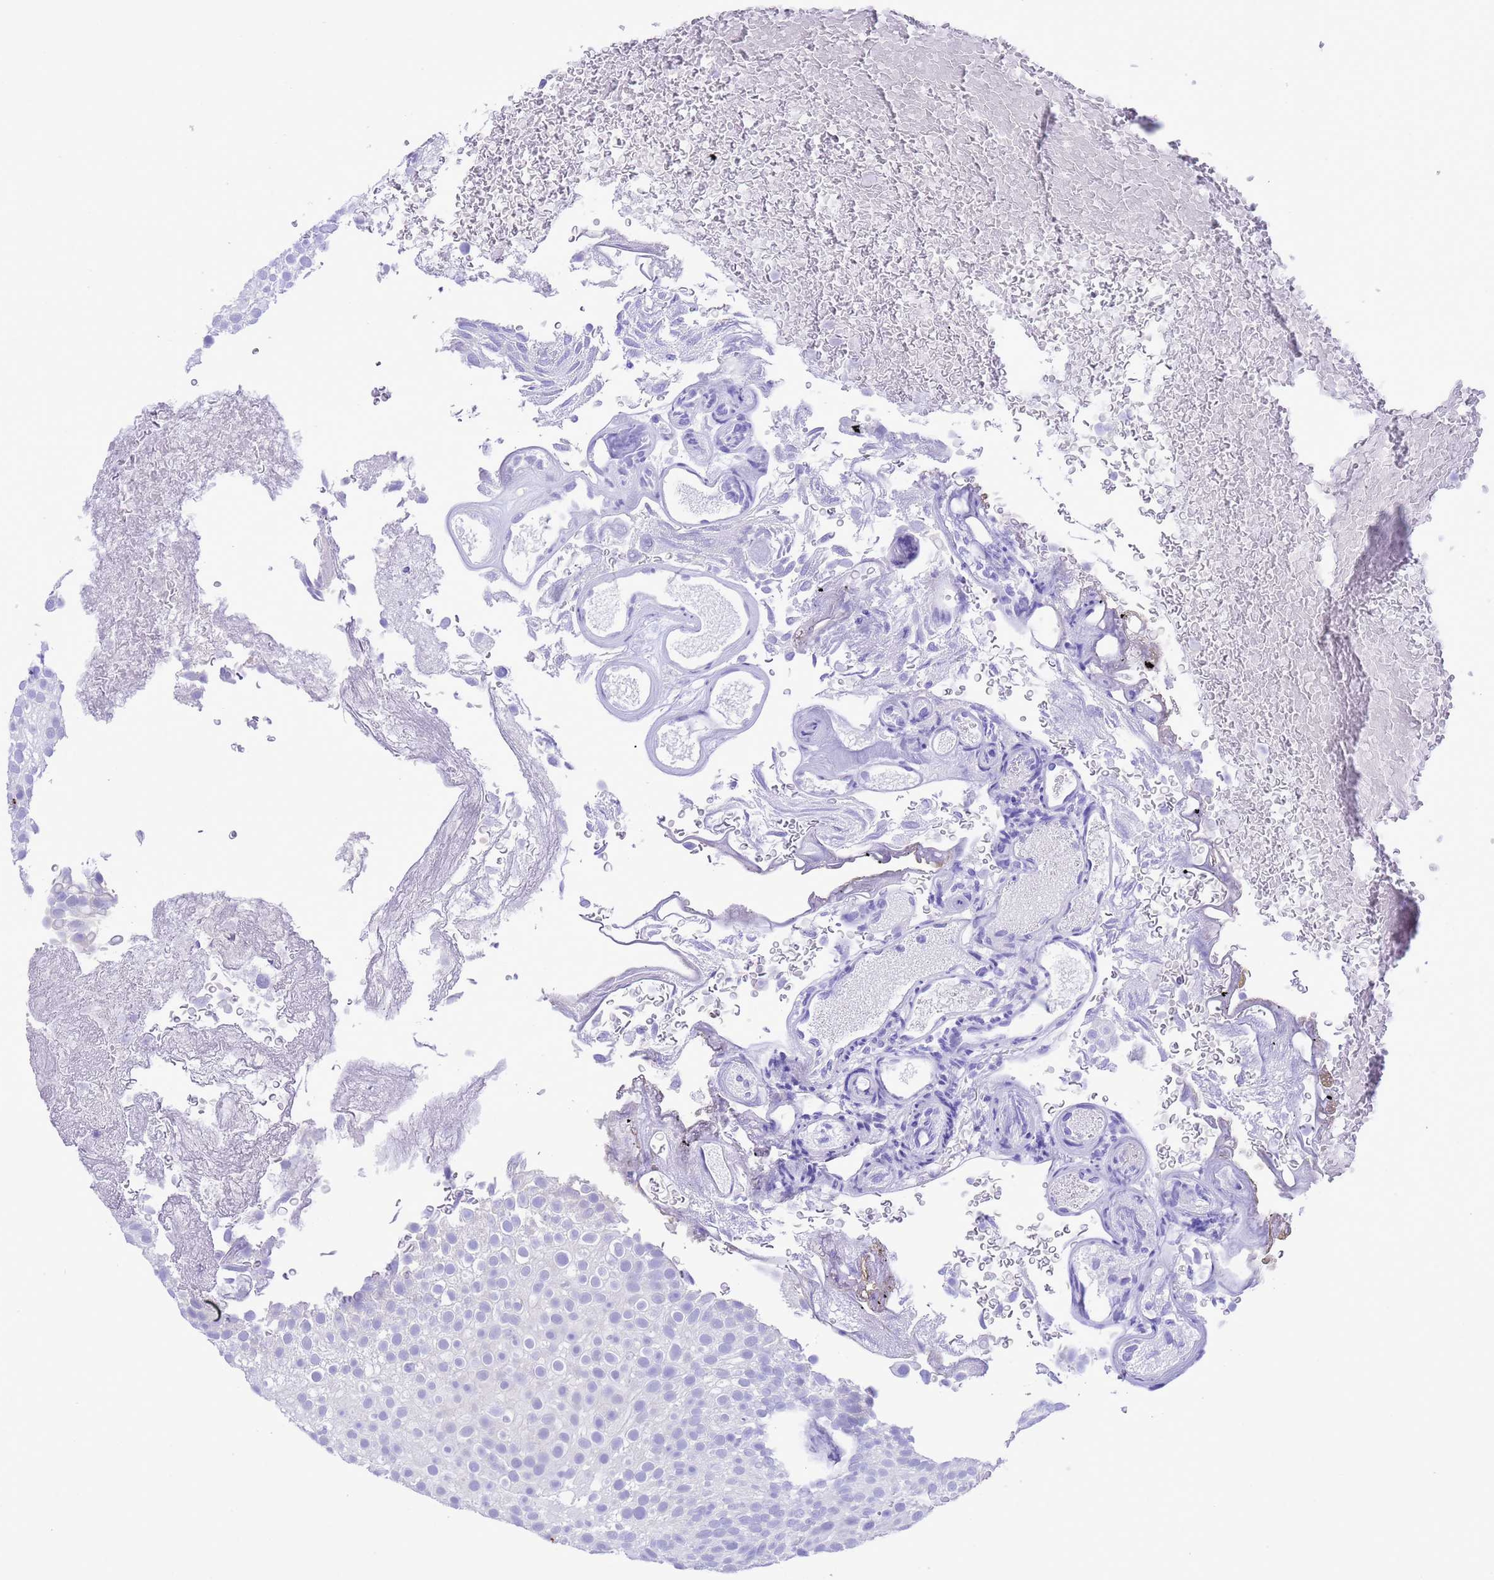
{"staining": {"intensity": "negative", "quantity": "none", "location": "none"}, "tissue": "urothelial cancer", "cell_type": "Tumor cells", "image_type": "cancer", "snomed": [{"axis": "morphology", "description": "Urothelial carcinoma, Low grade"}, {"axis": "topography", "description": "Urinary bladder"}], "caption": "Immunohistochemical staining of human urothelial cancer exhibits no significant positivity in tumor cells.", "gene": "GSTM1", "patient": {"sex": "male", "age": 78}}